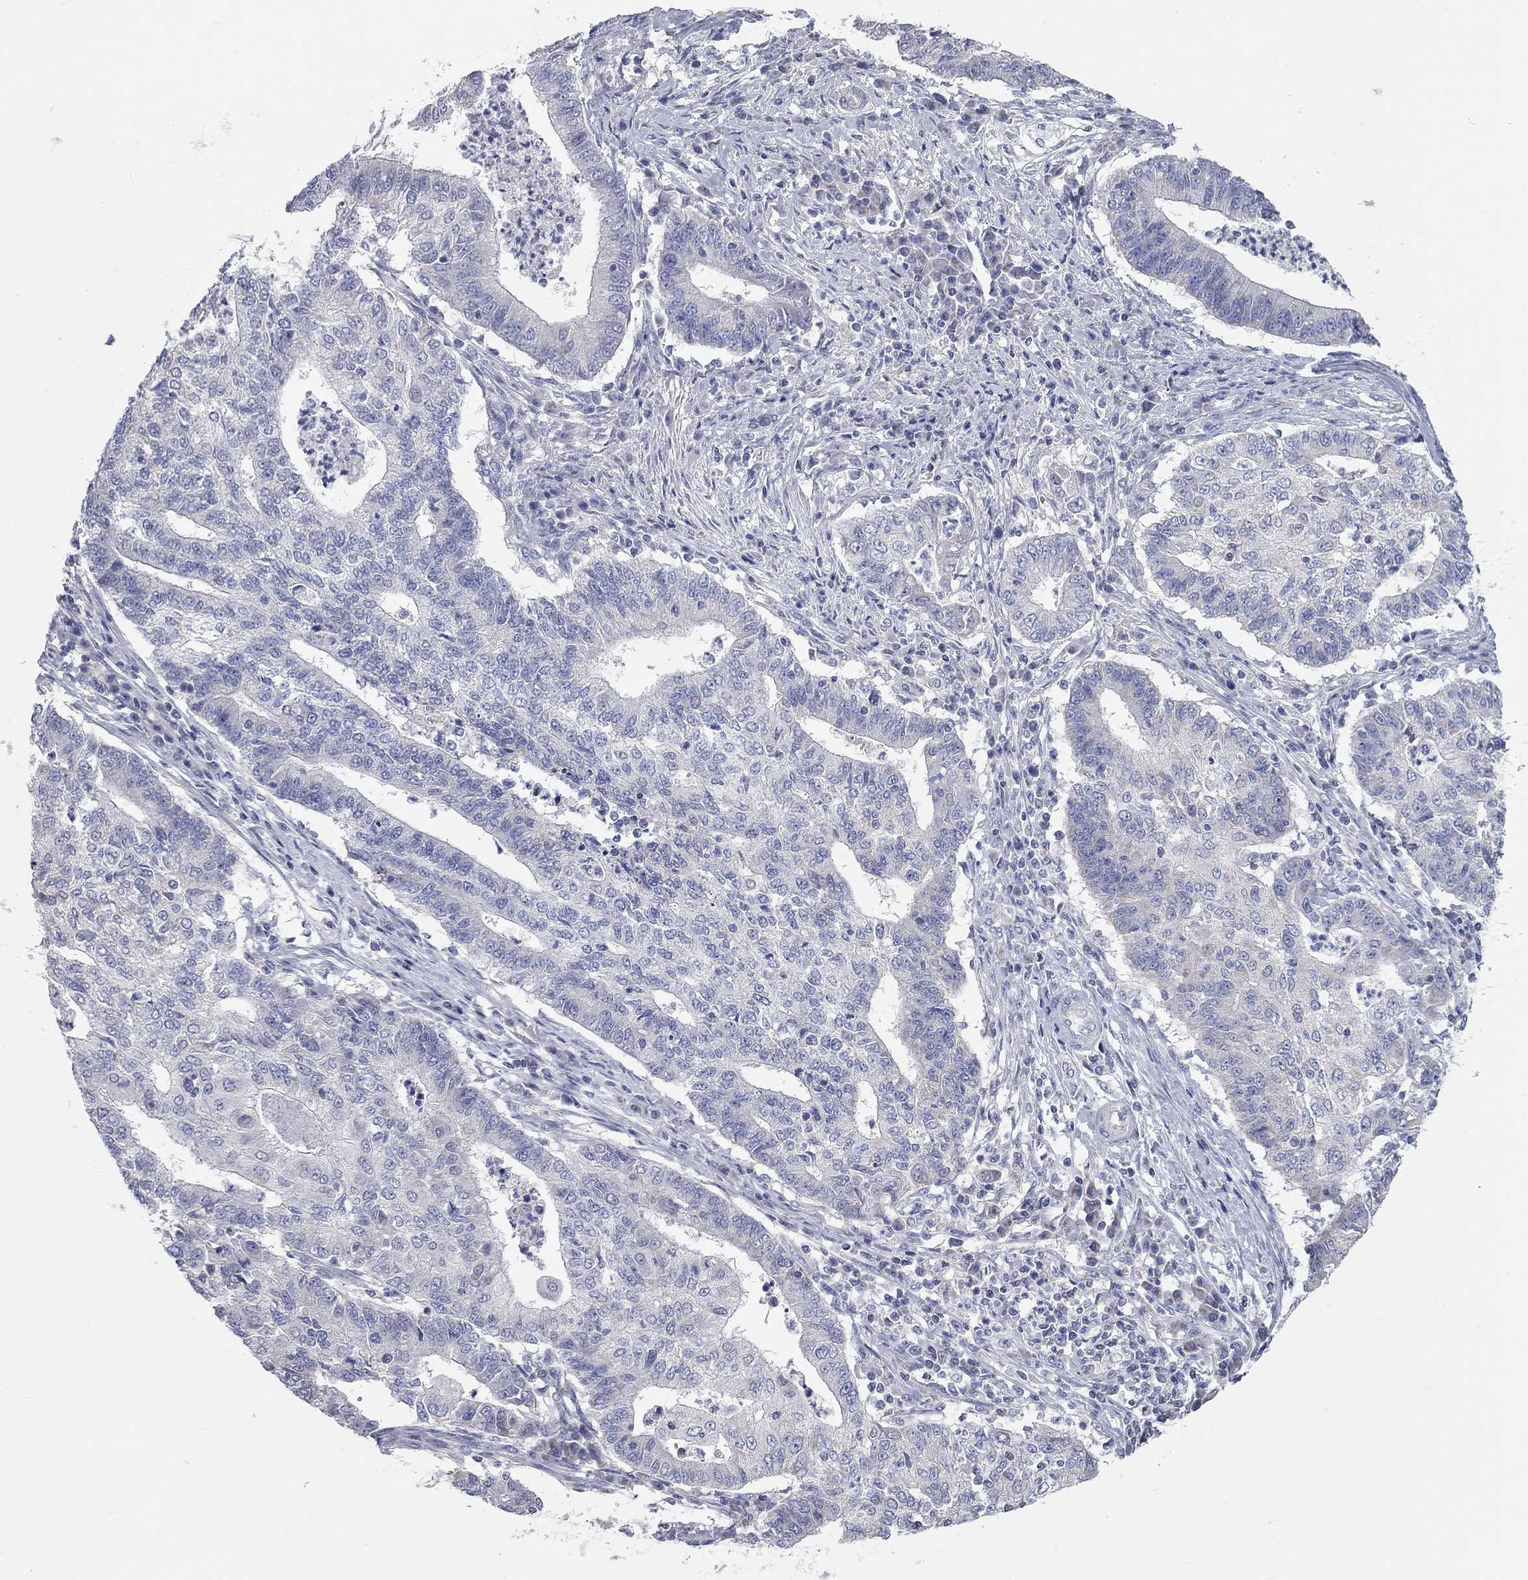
{"staining": {"intensity": "negative", "quantity": "none", "location": "none"}, "tissue": "endometrial cancer", "cell_type": "Tumor cells", "image_type": "cancer", "snomed": [{"axis": "morphology", "description": "Adenocarcinoma, NOS"}, {"axis": "topography", "description": "Uterus"}, {"axis": "topography", "description": "Endometrium"}], "caption": "This is an IHC histopathology image of endometrial adenocarcinoma. There is no staining in tumor cells.", "gene": "CFAP161", "patient": {"sex": "female", "age": 54}}